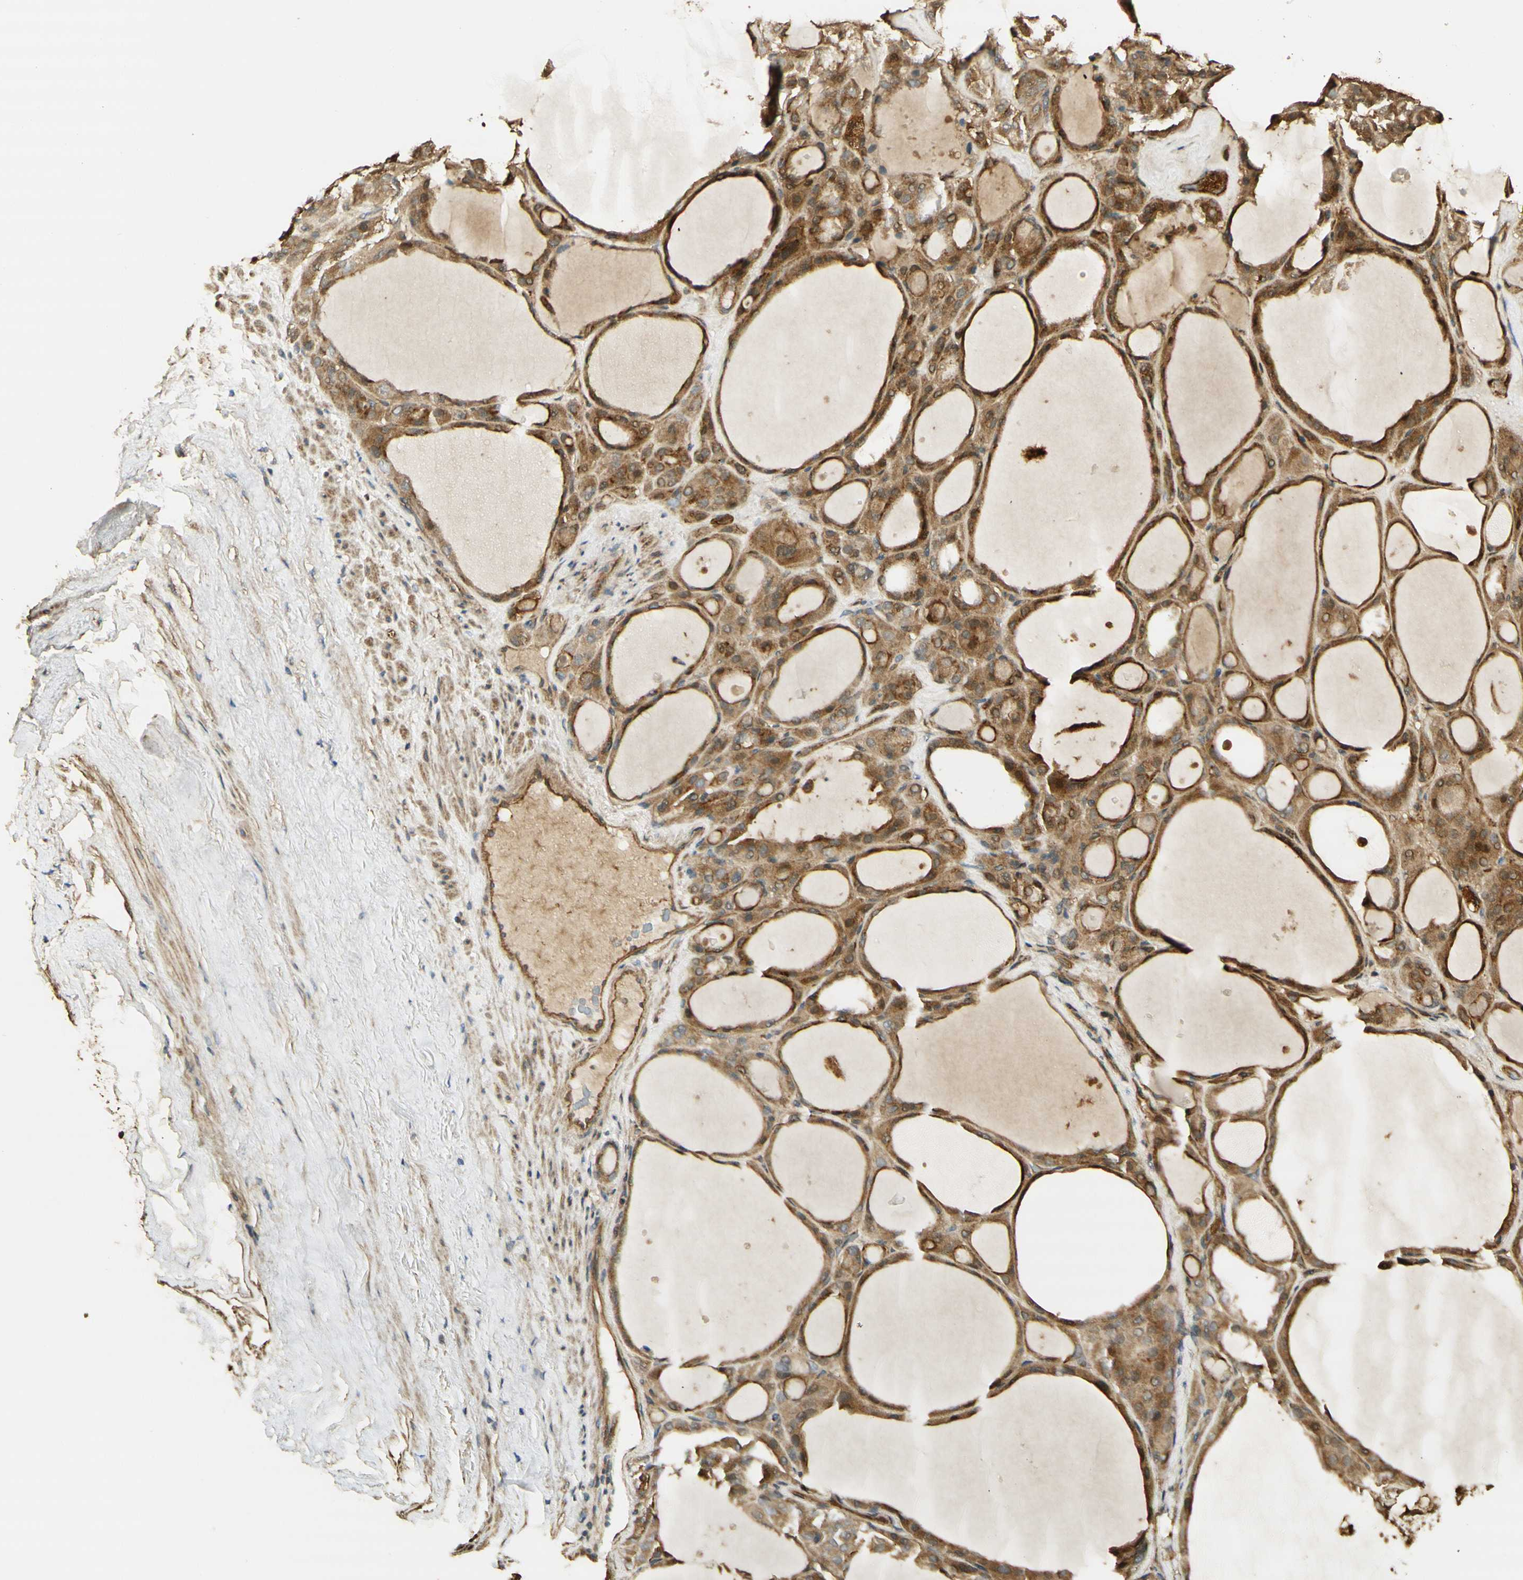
{"staining": {"intensity": "moderate", "quantity": ">75%", "location": "cytoplasmic/membranous"}, "tissue": "thyroid gland", "cell_type": "Glandular cells", "image_type": "normal", "snomed": [{"axis": "morphology", "description": "Normal tissue, NOS"}, {"axis": "morphology", "description": "Carcinoma, NOS"}, {"axis": "topography", "description": "Thyroid gland"}], "caption": "The histopathology image reveals immunohistochemical staining of normal thyroid gland. There is moderate cytoplasmic/membranous expression is seen in approximately >75% of glandular cells.", "gene": "AGER", "patient": {"sex": "female", "age": 86}}